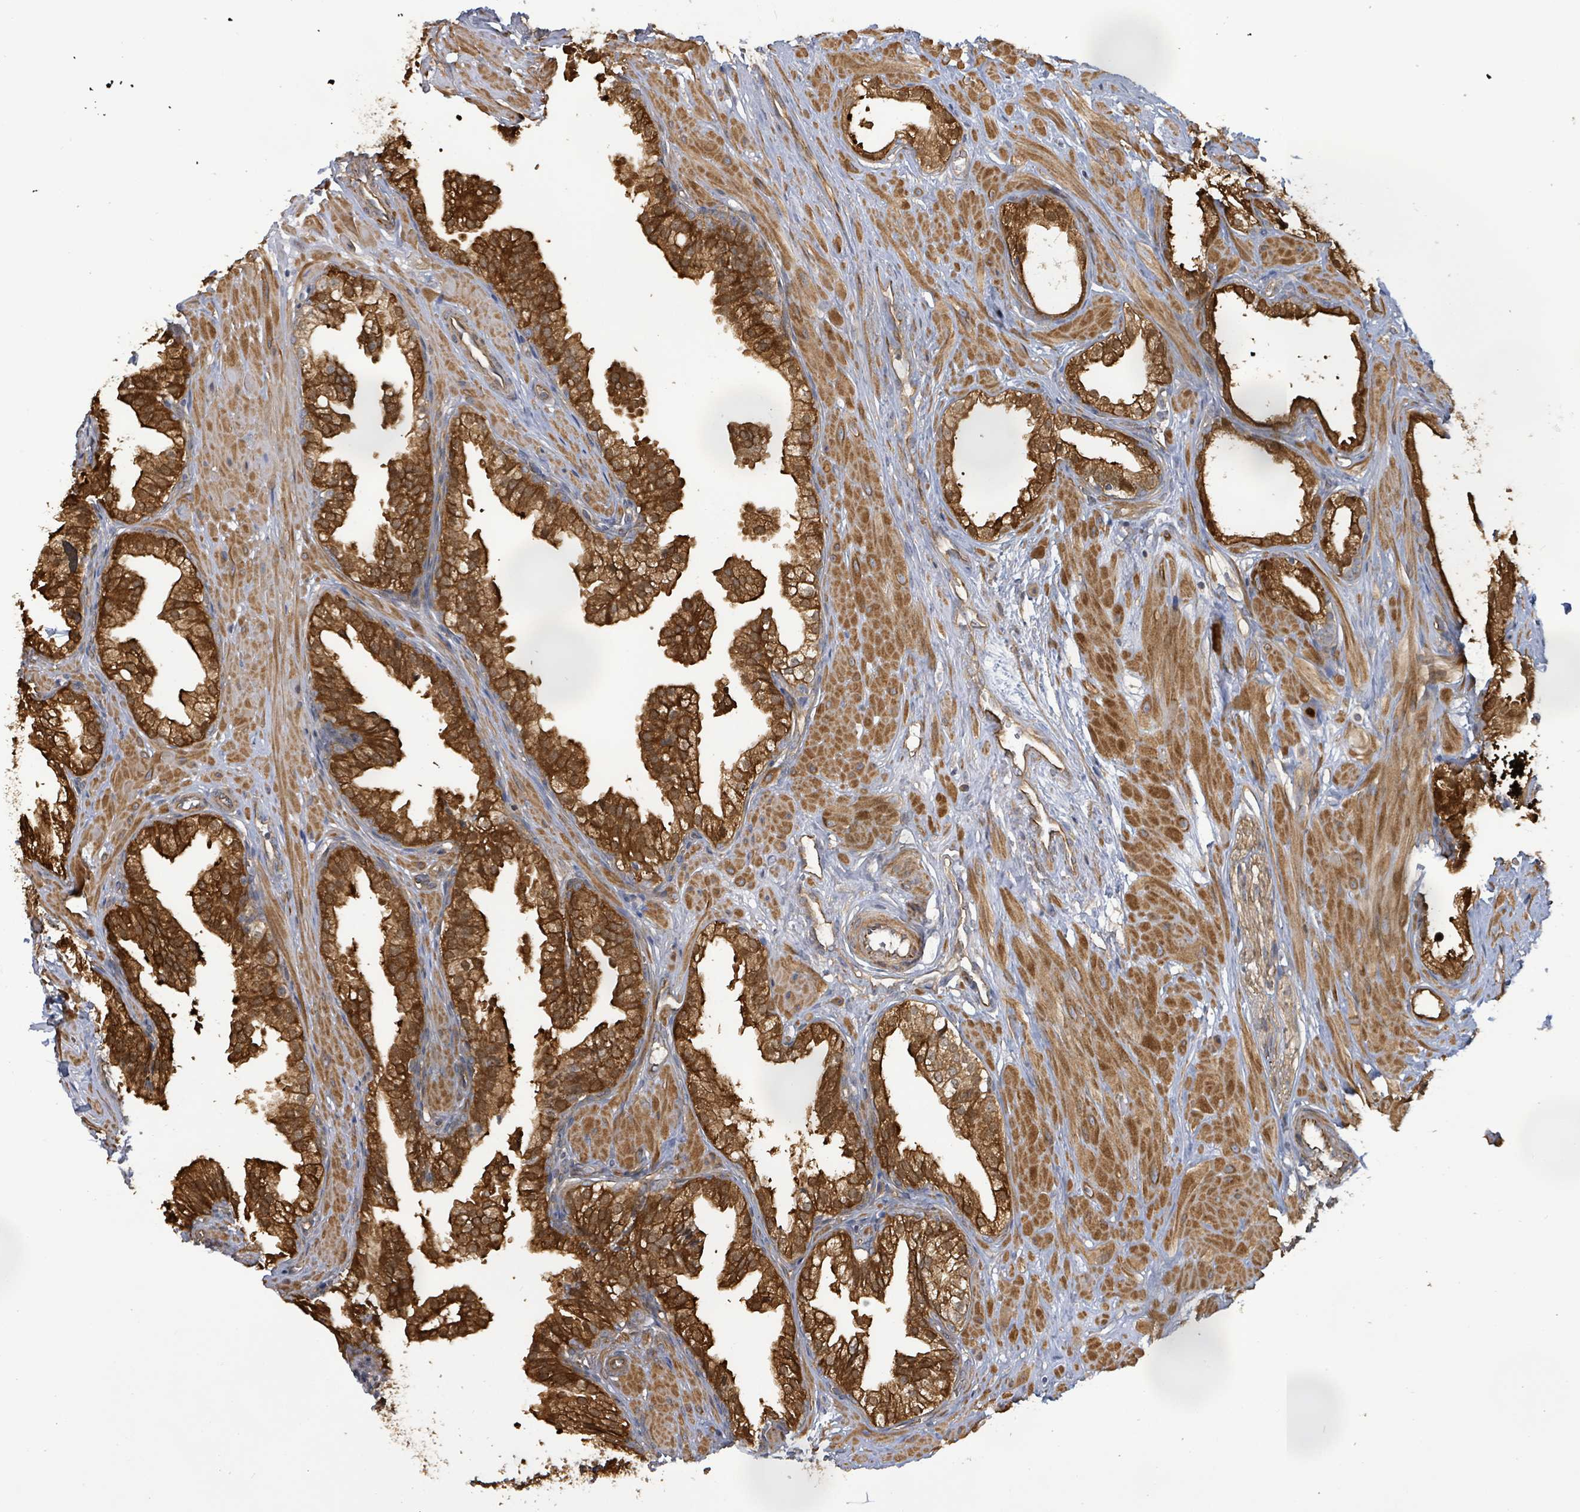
{"staining": {"intensity": "strong", "quantity": ">75%", "location": "cytoplasmic/membranous"}, "tissue": "prostate", "cell_type": "Glandular cells", "image_type": "normal", "snomed": [{"axis": "morphology", "description": "Normal tissue, NOS"}, {"axis": "topography", "description": "Prostate"}, {"axis": "topography", "description": "Peripheral nerve tissue"}], "caption": "Immunohistochemistry photomicrograph of normal prostate: human prostate stained using immunohistochemistry reveals high levels of strong protein expression localized specifically in the cytoplasmic/membranous of glandular cells, appearing as a cytoplasmic/membranous brown color.", "gene": "KBTBD11", "patient": {"sex": "male", "age": 55}}